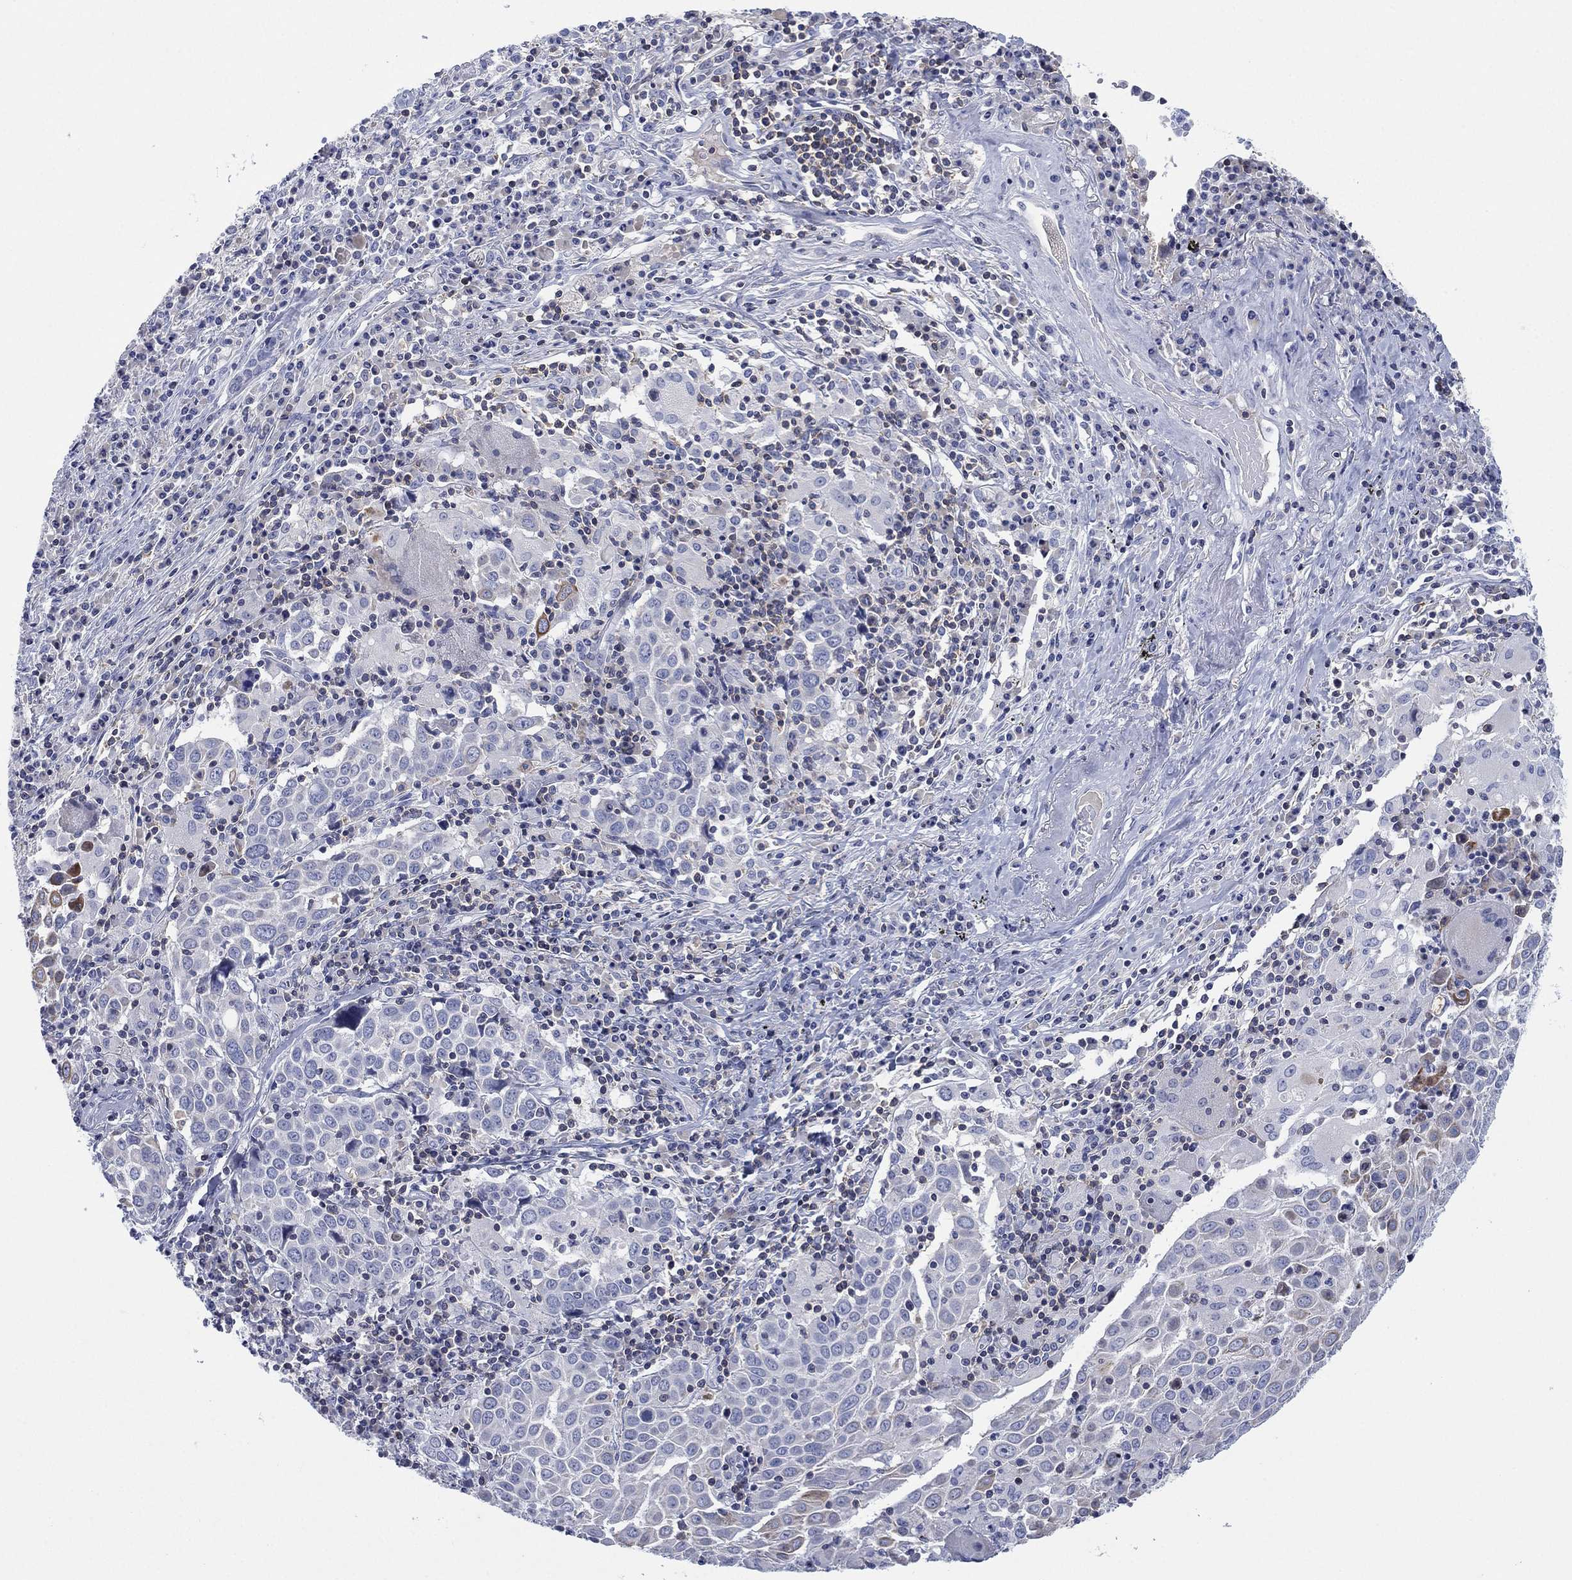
{"staining": {"intensity": "negative", "quantity": "none", "location": "none"}, "tissue": "lung cancer", "cell_type": "Tumor cells", "image_type": "cancer", "snomed": [{"axis": "morphology", "description": "Squamous cell carcinoma, NOS"}, {"axis": "topography", "description": "Lung"}], "caption": "An immunohistochemistry (IHC) micrograph of lung squamous cell carcinoma is shown. There is no staining in tumor cells of lung squamous cell carcinoma.", "gene": "SEPTIN1", "patient": {"sex": "male", "age": 57}}